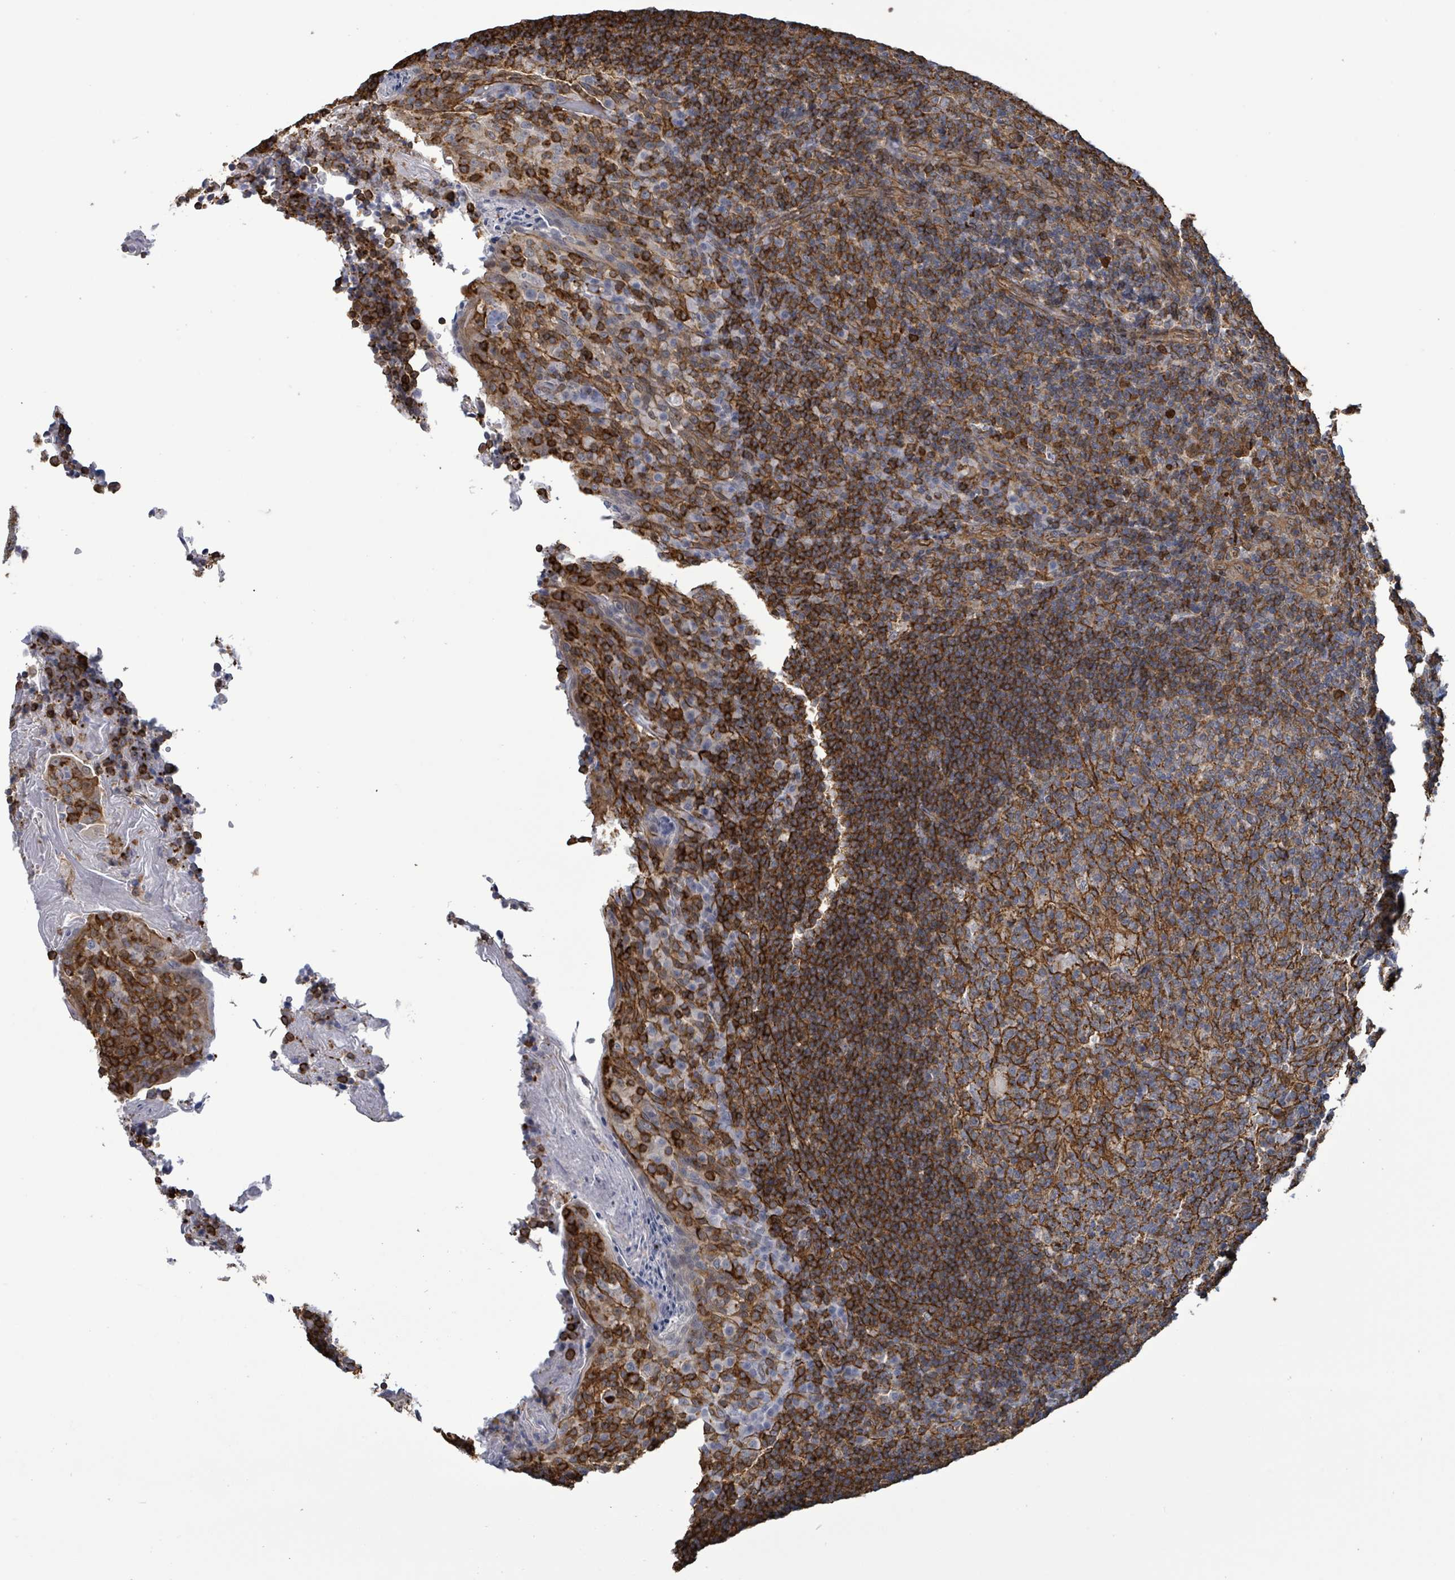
{"staining": {"intensity": "moderate", "quantity": ">75%", "location": "cytoplasmic/membranous"}, "tissue": "tonsil", "cell_type": "Germinal center cells", "image_type": "normal", "snomed": [{"axis": "morphology", "description": "Normal tissue, NOS"}, {"axis": "topography", "description": "Tonsil"}], "caption": "Germinal center cells reveal medium levels of moderate cytoplasmic/membranous positivity in about >75% of cells in unremarkable tonsil. (DAB IHC with brightfield microscopy, high magnification).", "gene": "PRKRIP1", "patient": {"sex": "female", "age": 10}}